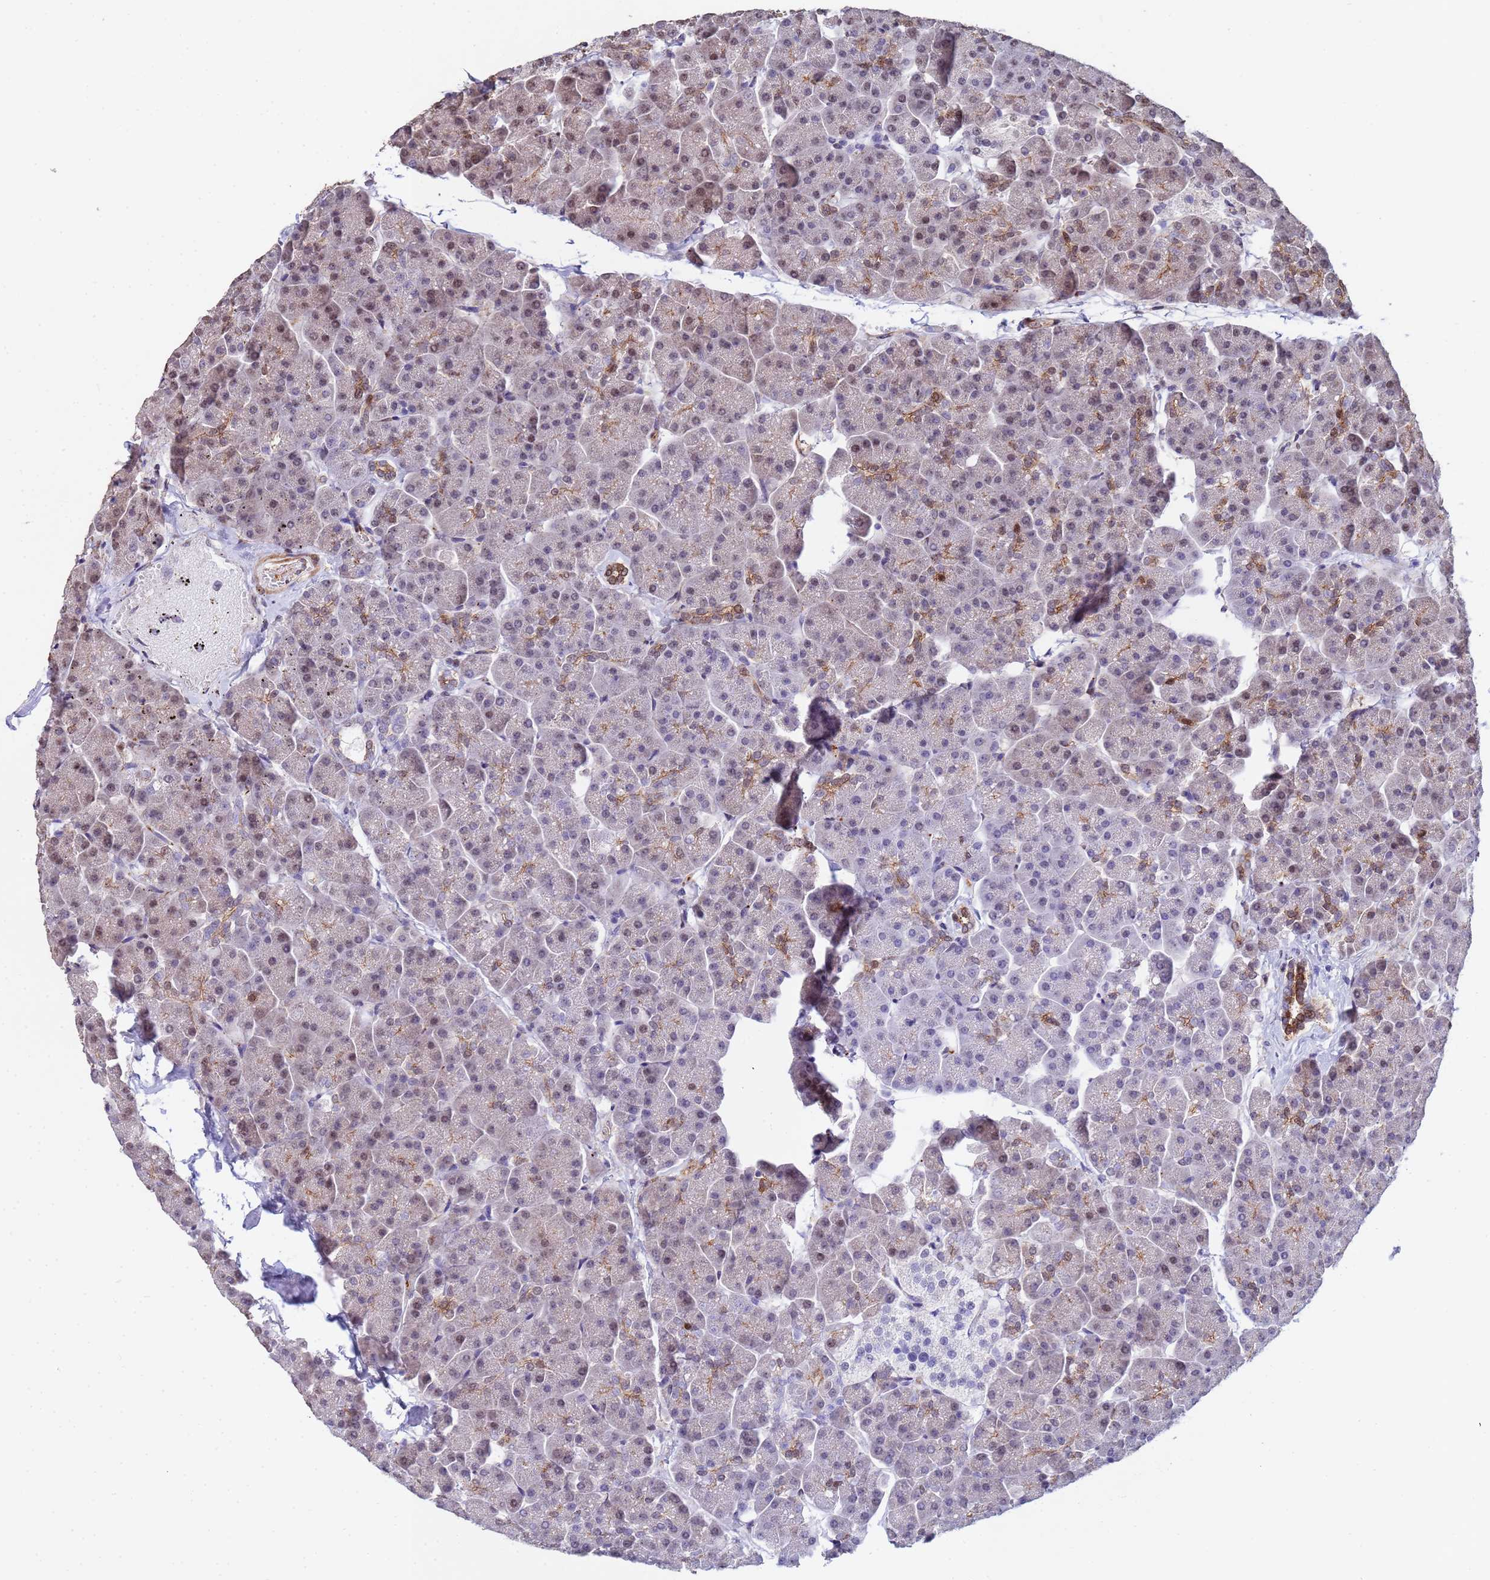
{"staining": {"intensity": "moderate", "quantity": "25%-75%", "location": "cytoplasmic/membranous,nuclear"}, "tissue": "pancreas", "cell_type": "Exocrine glandular cells", "image_type": "normal", "snomed": [{"axis": "morphology", "description": "Normal tissue, NOS"}, {"axis": "topography", "description": "Pancreas"}, {"axis": "topography", "description": "Peripheral nerve tissue"}], "caption": "A high-resolution histopathology image shows immunohistochemistry (IHC) staining of normal pancreas, which reveals moderate cytoplasmic/membranous,nuclear staining in about 25%-75% of exocrine glandular cells.", "gene": "TRIP6", "patient": {"sex": "male", "age": 54}}